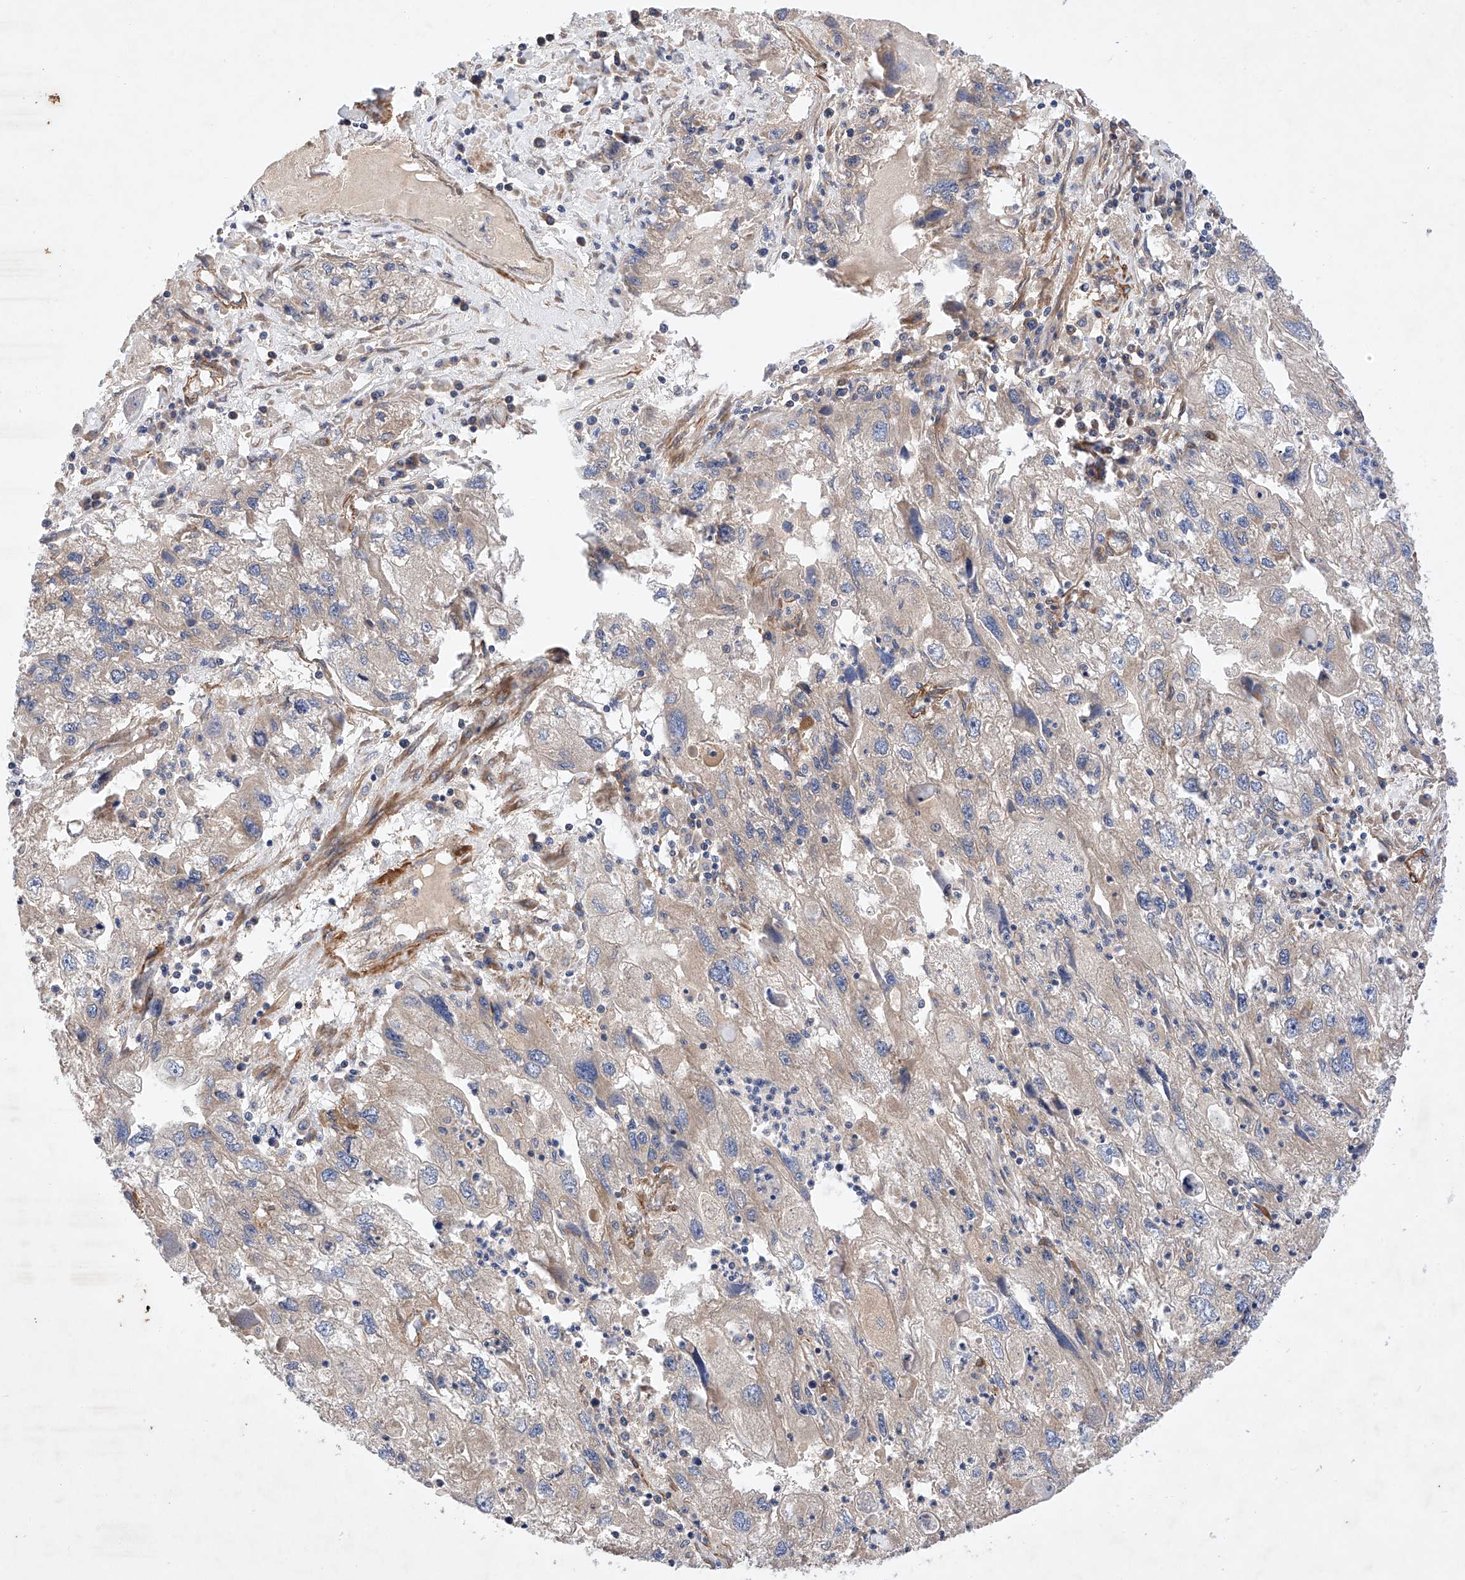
{"staining": {"intensity": "weak", "quantity": "<25%", "location": "cytoplasmic/membranous"}, "tissue": "endometrial cancer", "cell_type": "Tumor cells", "image_type": "cancer", "snomed": [{"axis": "morphology", "description": "Adenocarcinoma, NOS"}, {"axis": "topography", "description": "Endometrium"}], "caption": "DAB (3,3'-diaminobenzidine) immunohistochemical staining of endometrial adenocarcinoma demonstrates no significant positivity in tumor cells. The staining was performed using DAB to visualize the protein expression in brown, while the nuclei were stained in blue with hematoxylin (Magnification: 20x).", "gene": "RAB23", "patient": {"sex": "female", "age": 49}}